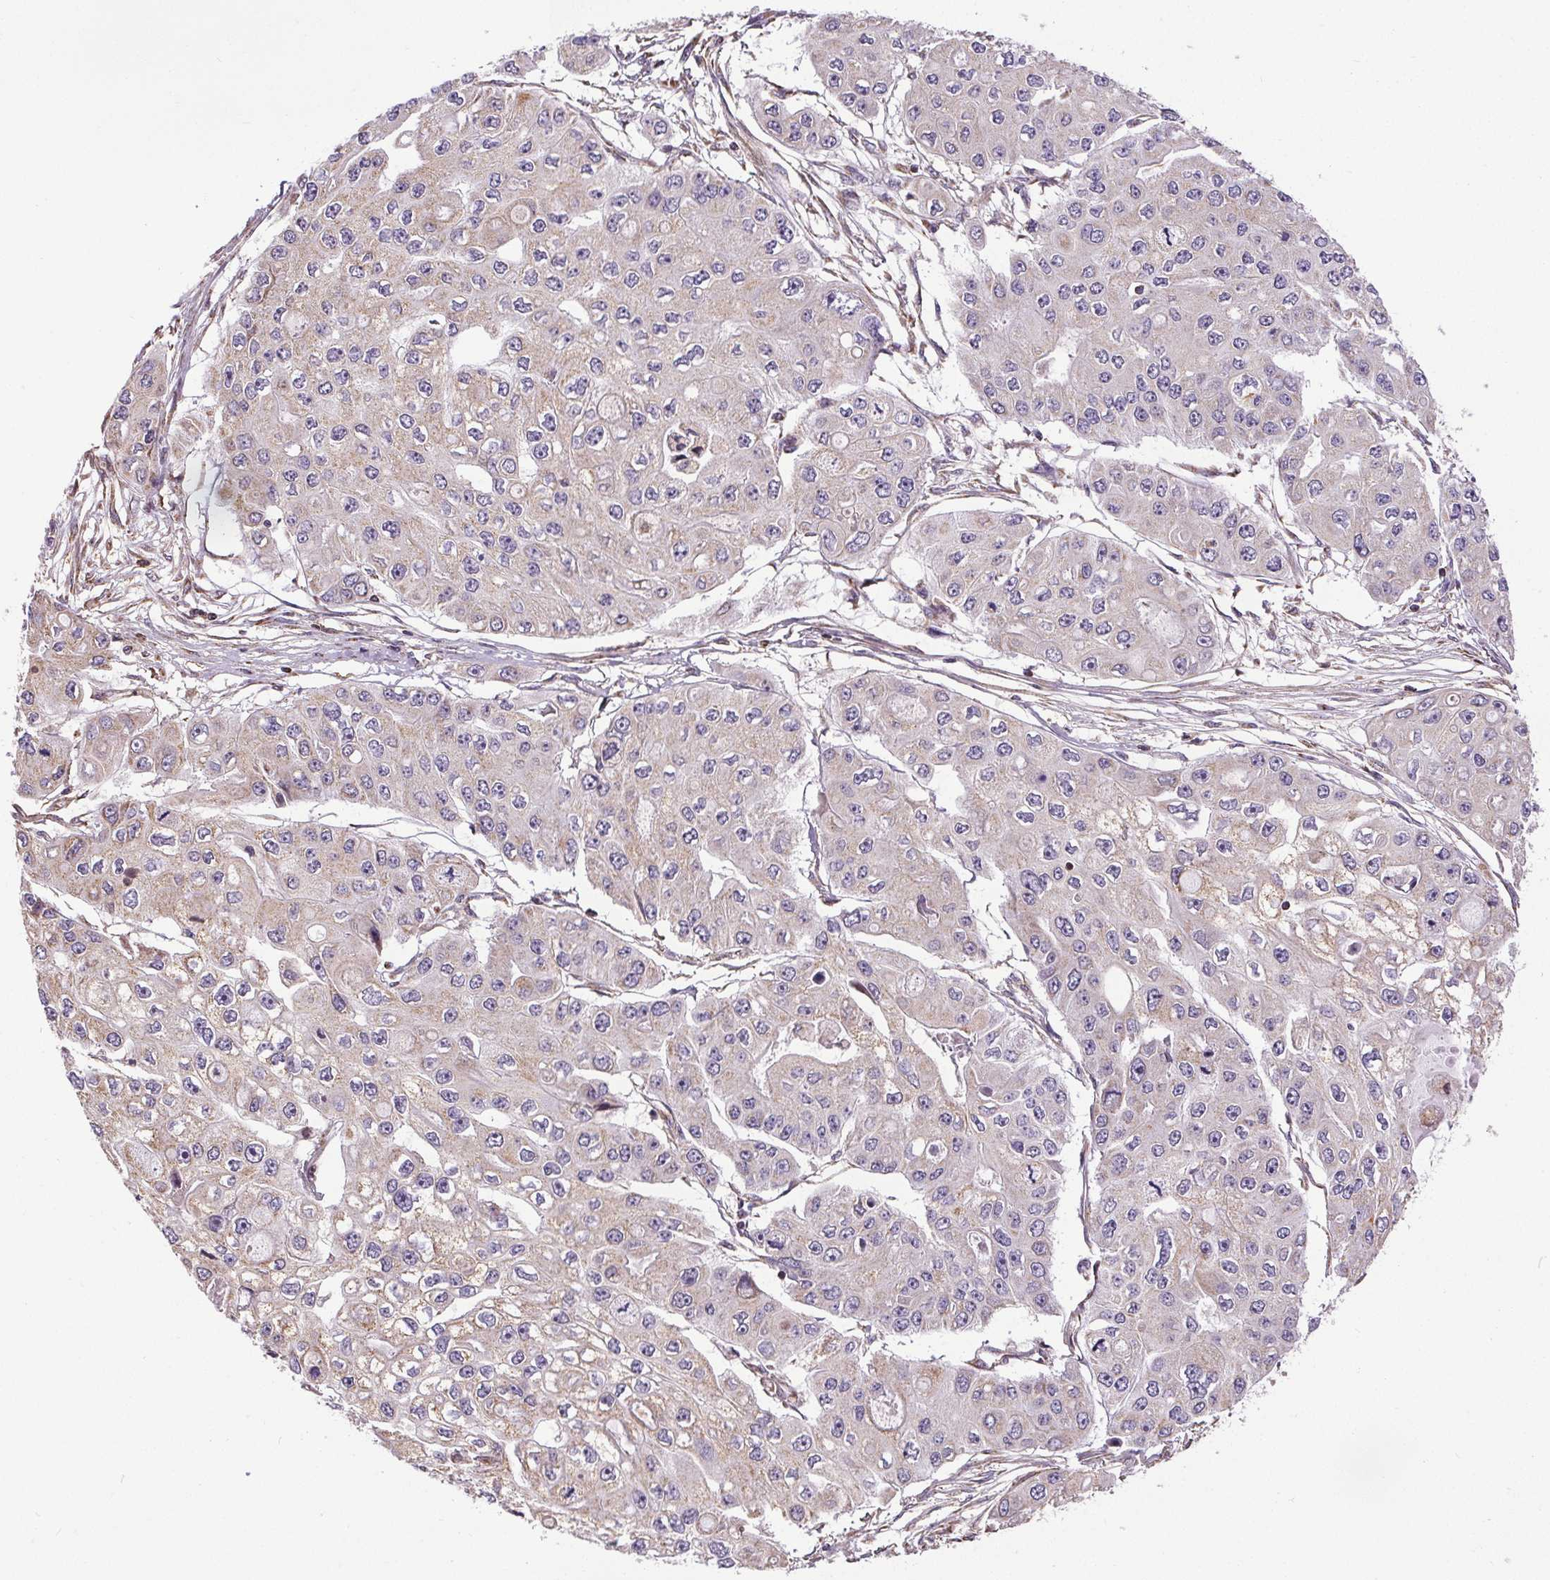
{"staining": {"intensity": "weak", "quantity": "<25%", "location": "cytoplasmic/membranous"}, "tissue": "ovarian cancer", "cell_type": "Tumor cells", "image_type": "cancer", "snomed": [{"axis": "morphology", "description": "Cystadenocarcinoma, serous, NOS"}, {"axis": "topography", "description": "Ovary"}], "caption": "Protein analysis of ovarian serous cystadenocarcinoma reveals no significant positivity in tumor cells.", "gene": "ZNF548", "patient": {"sex": "female", "age": 56}}